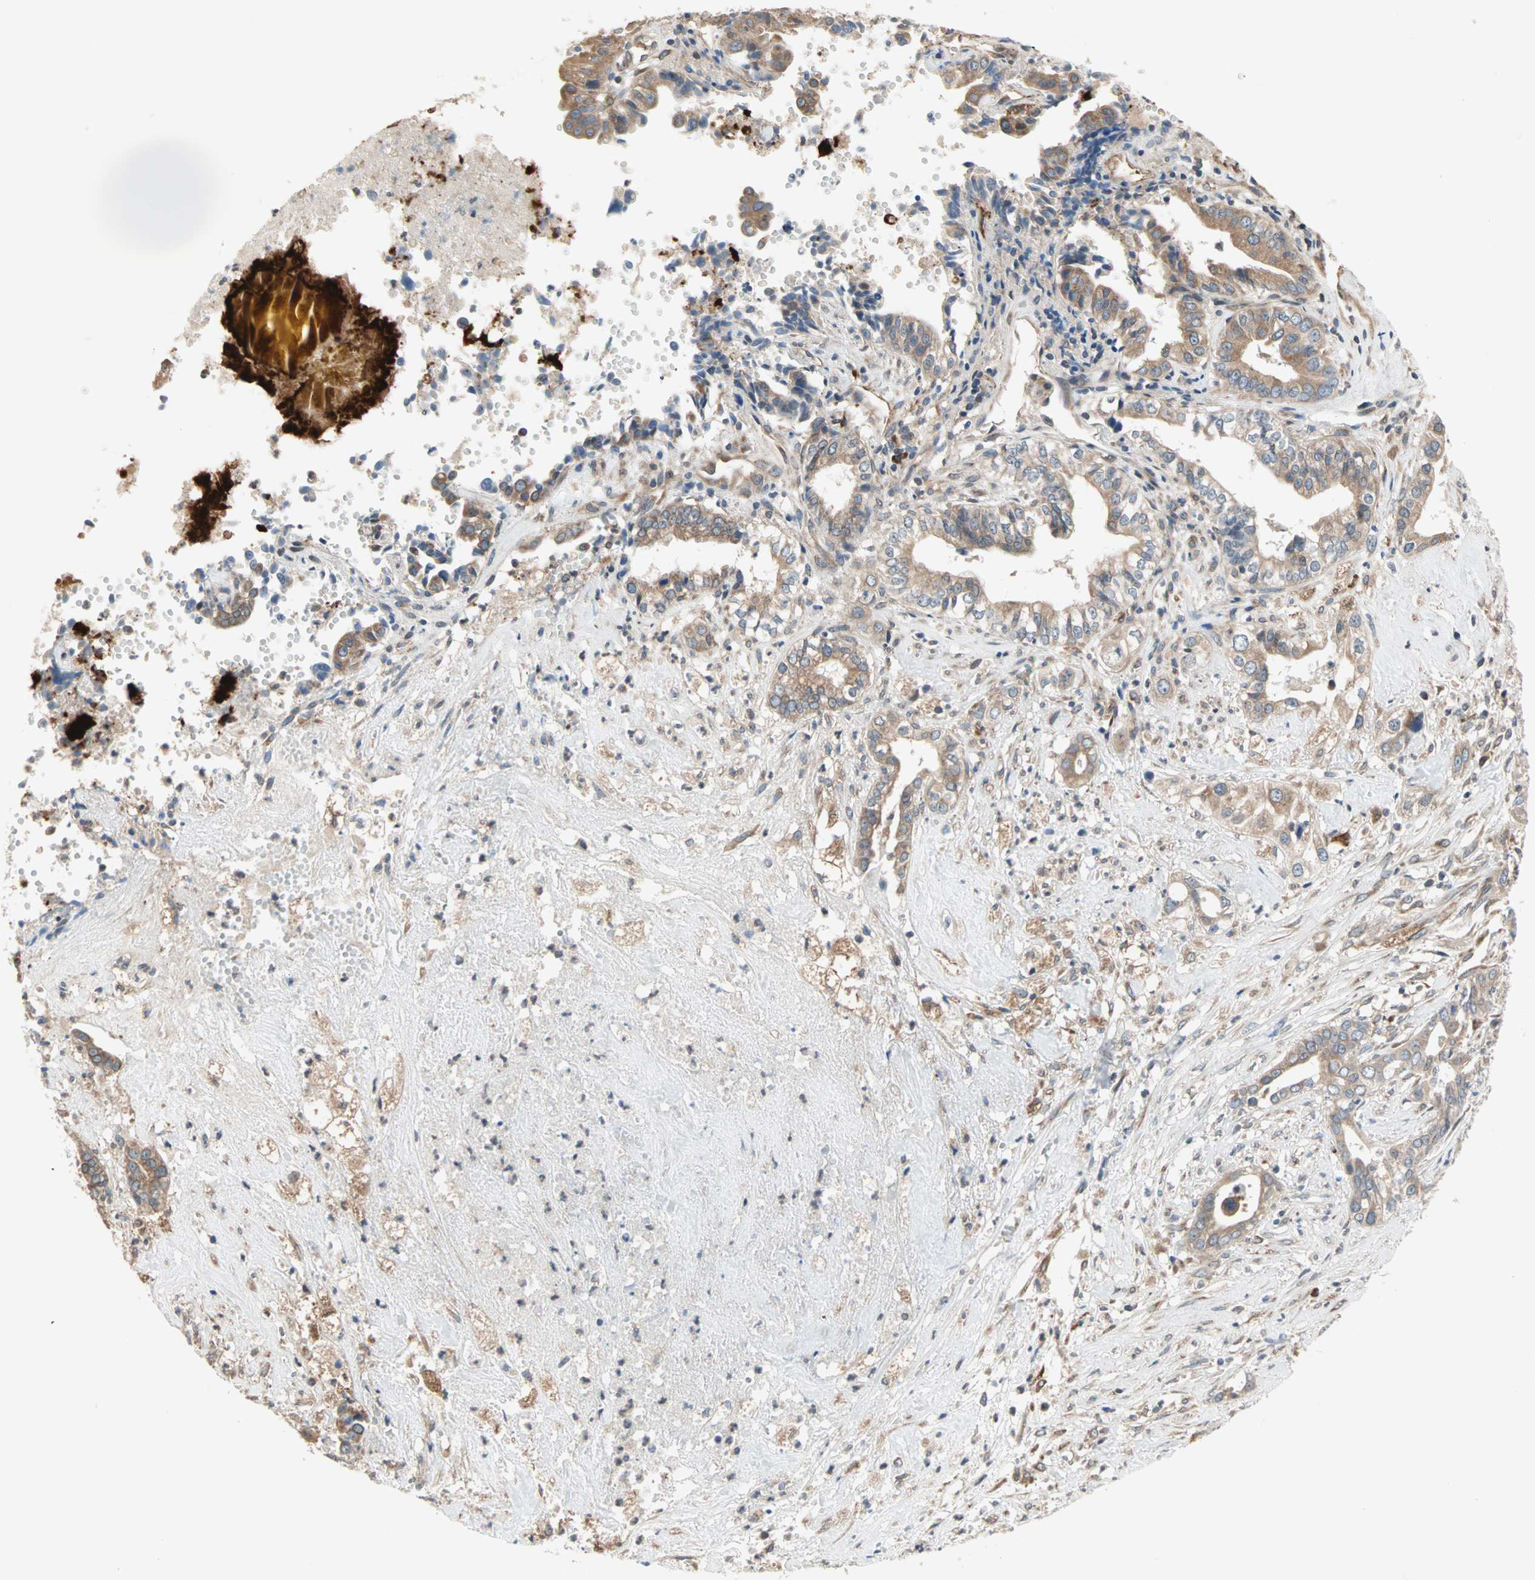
{"staining": {"intensity": "weak", "quantity": ">75%", "location": "cytoplasmic/membranous"}, "tissue": "liver cancer", "cell_type": "Tumor cells", "image_type": "cancer", "snomed": [{"axis": "morphology", "description": "Cholangiocarcinoma"}, {"axis": "topography", "description": "Liver"}], "caption": "DAB (3,3'-diaminobenzidine) immunohistochemical staining of liver cancer demonstrates weak cytoplasmic/membranous protein staining in approximately >75% of tumor cells.", "gene": "SAR1A", "patient": {"sex": "female", "age": 61}}